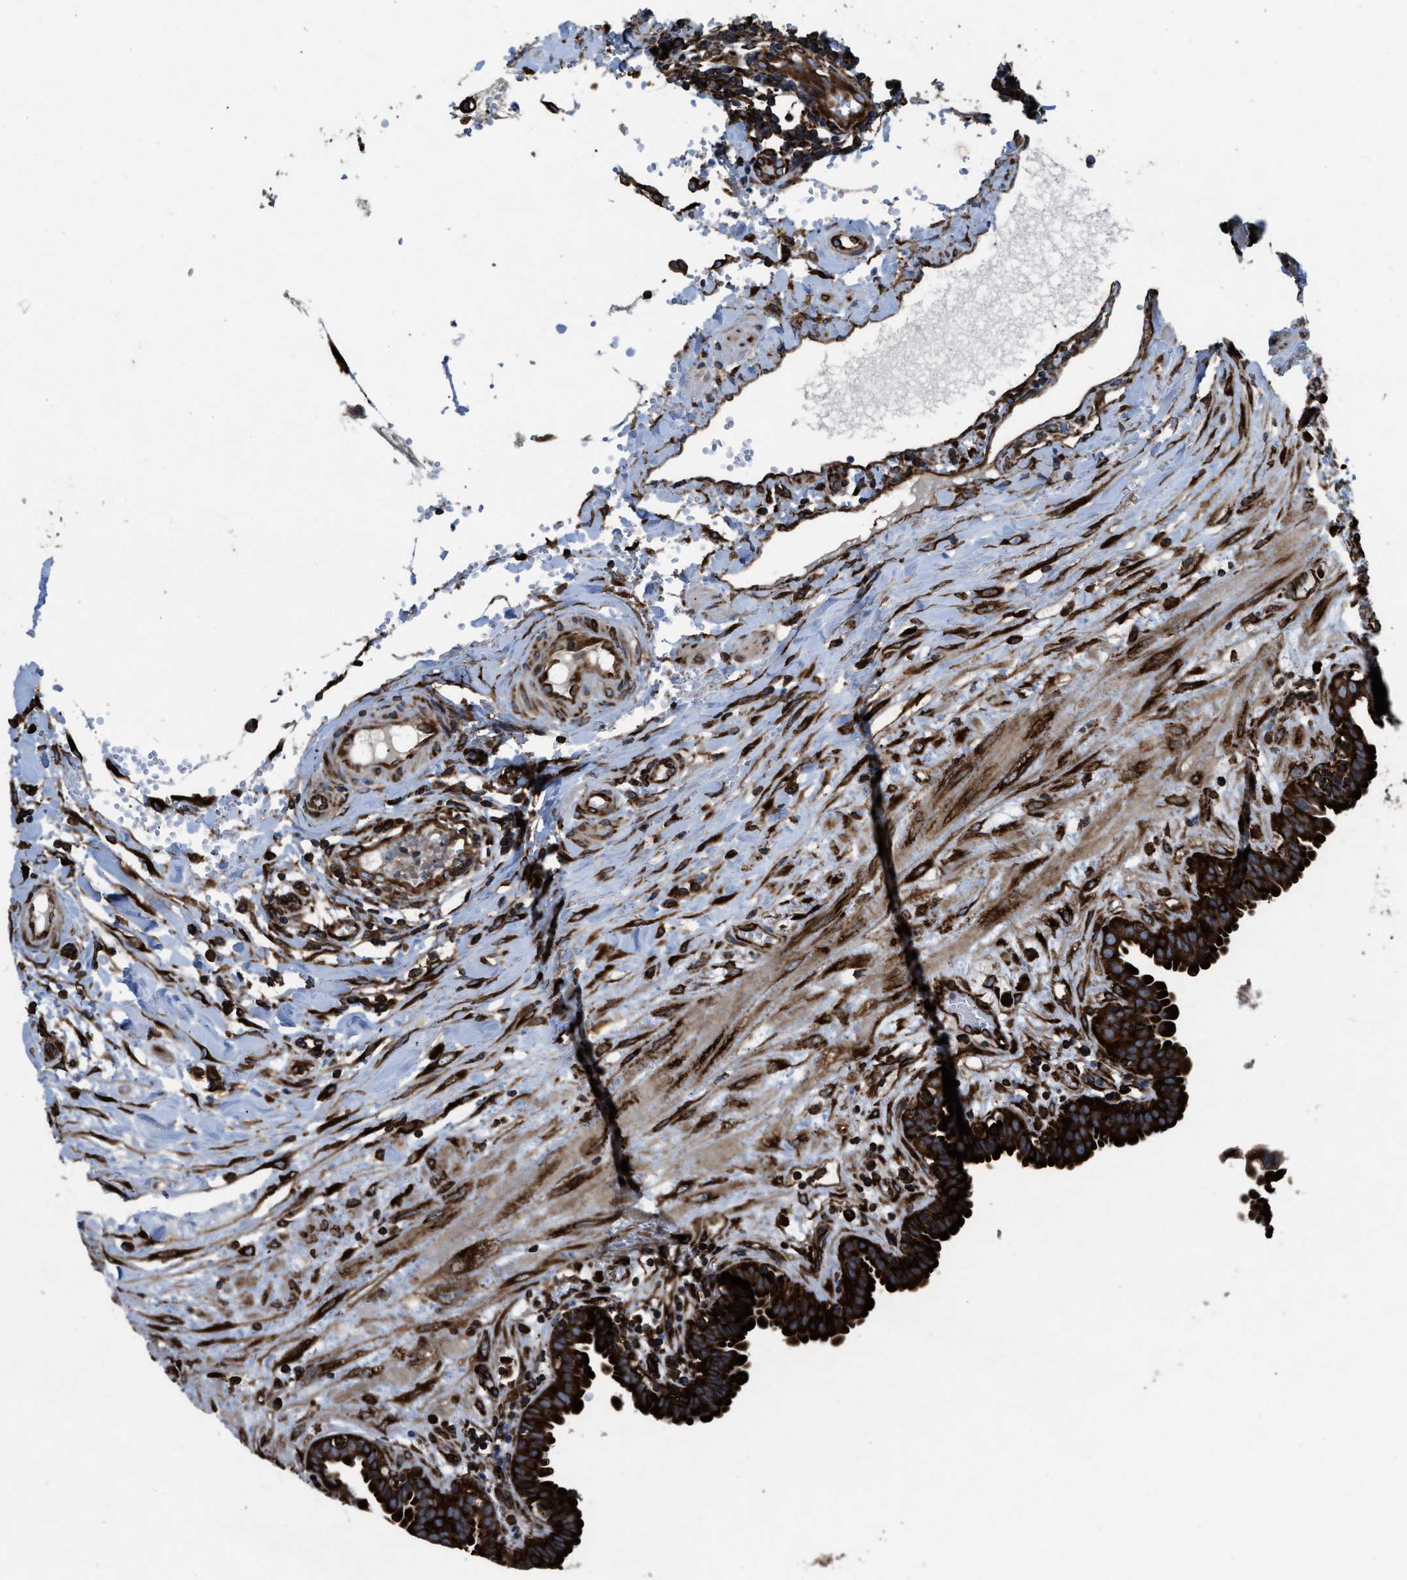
{"staining": {"intensity": "strong", "quantity": ">75%", "location": "cytoplasmic/membranous"}, "tissue": "fallopian tube", "cell_type": "Glandular cells", "image_type": "normal", "snomed": [{"axis": "morphology", "description": "Normal tissue, NOS"}, {"axis": "topography", "description": "Fallopian tube"}, {"axis": "topography", "description": "Placenta"}], "caption": "This micrograph reveals benign fallopian tube stained with immunohistochemistry (IHC) to label a protein in brown. The cytoplasmic/membranous of glandular cells show strong positivity for the protein. Nuclei are counter-stained blue.", "gene": "CAPRIN1", "patient": {"sex": "female", "age": 32}}